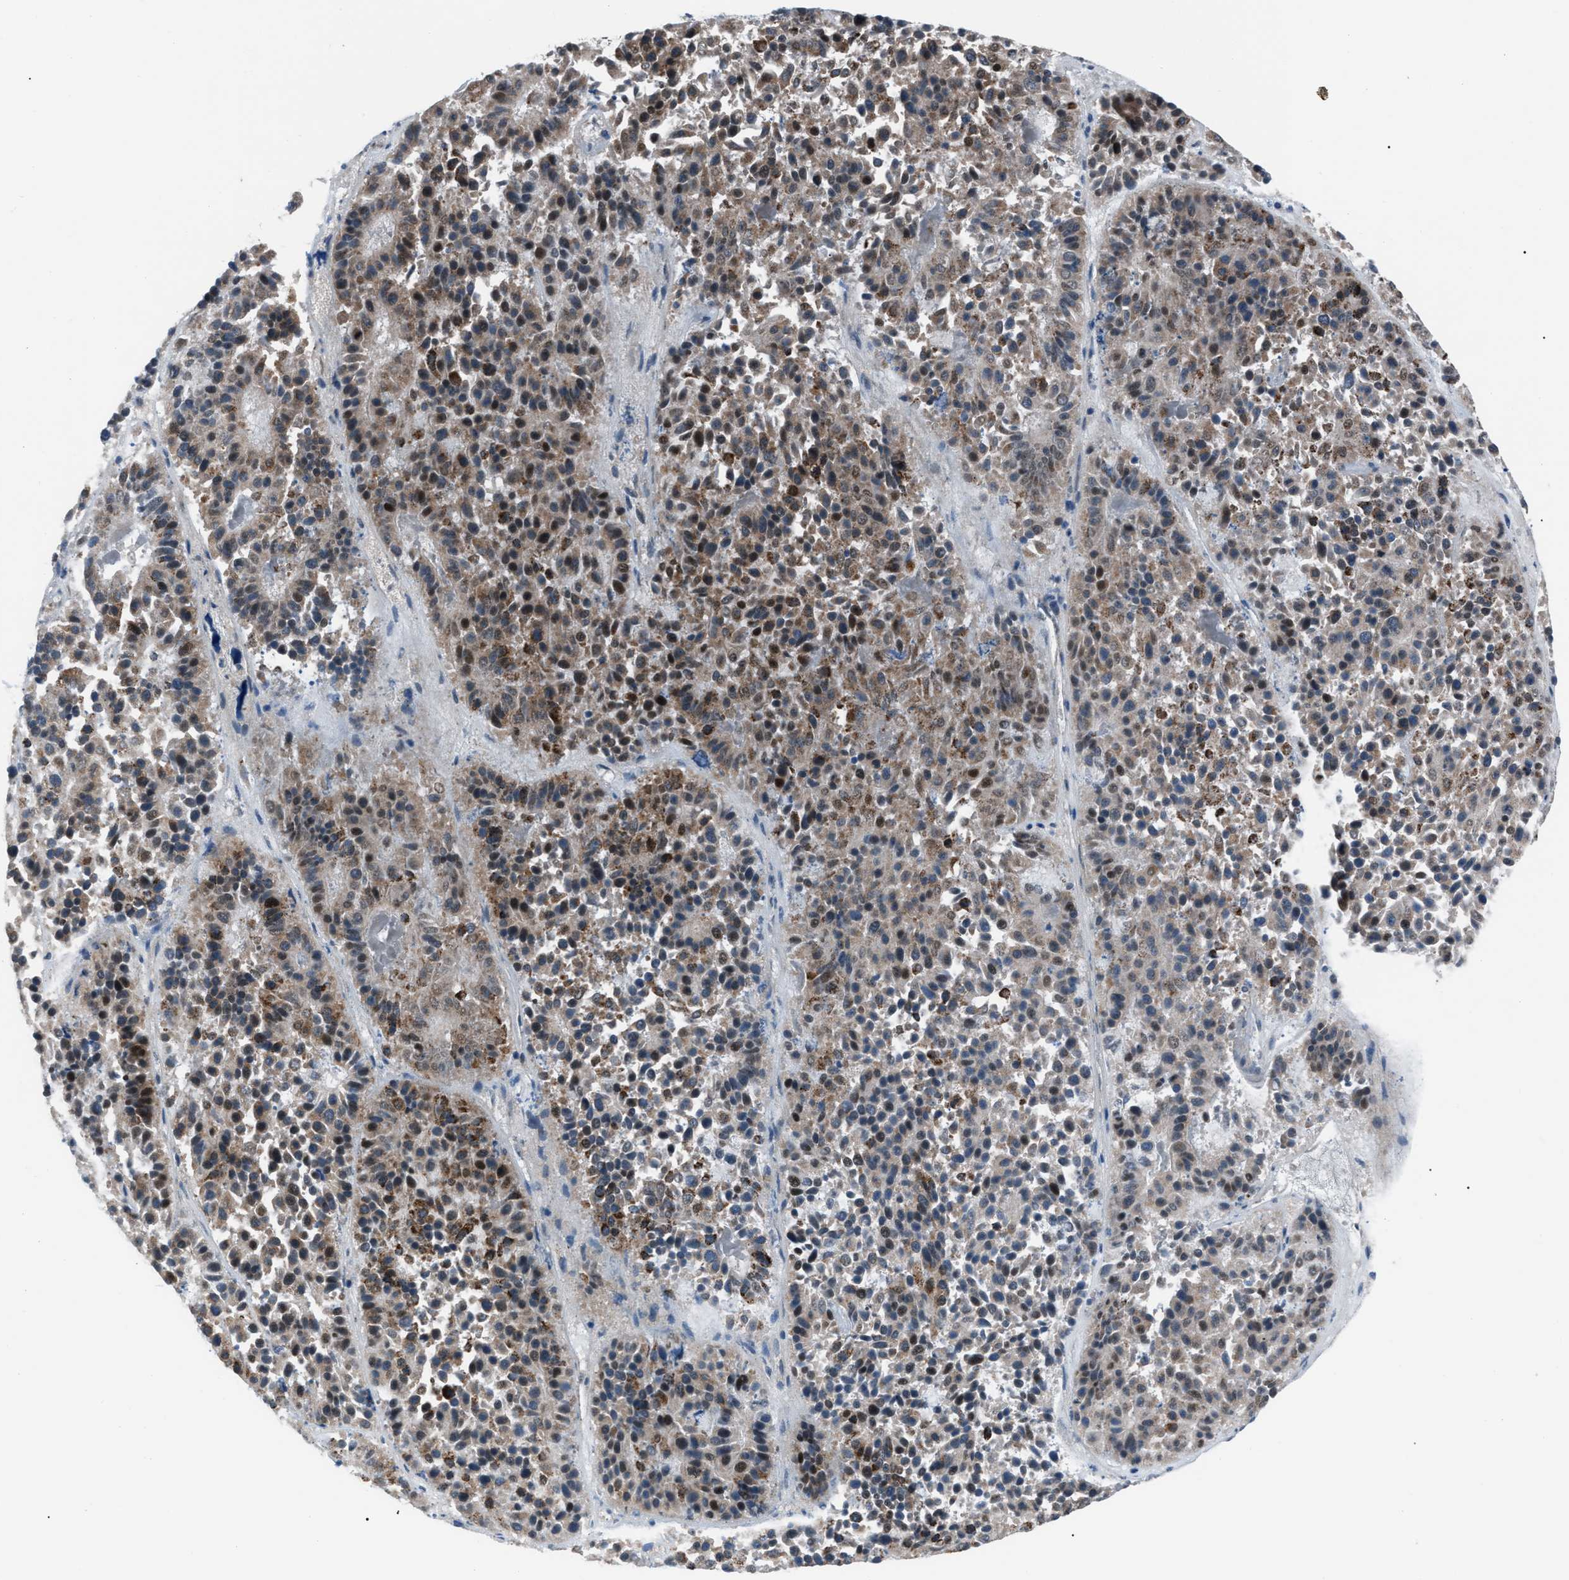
{"staining": {"intensity": "moderate", "quantity": "25%-75%", "location": "cytoplasmic/membranous"}, "tissue": "pancreatic cancer", "cell_type": "Tumor cells", "image_type": "cancer", "snomed": [{"axis": "morphology", "description": "Adenocarcinoma, NOS"}, {"axis": "topography", "description": "Pancreas"}], "caption": "Adenocarcinoma (pancreatic) stained for a protein (brown) shows moderate cytoplasmic/membranous positive positivity in about 25%-75% of tumor cells.", "gene": "AGO2", "patient": {"sex": "male", "age": 50}}